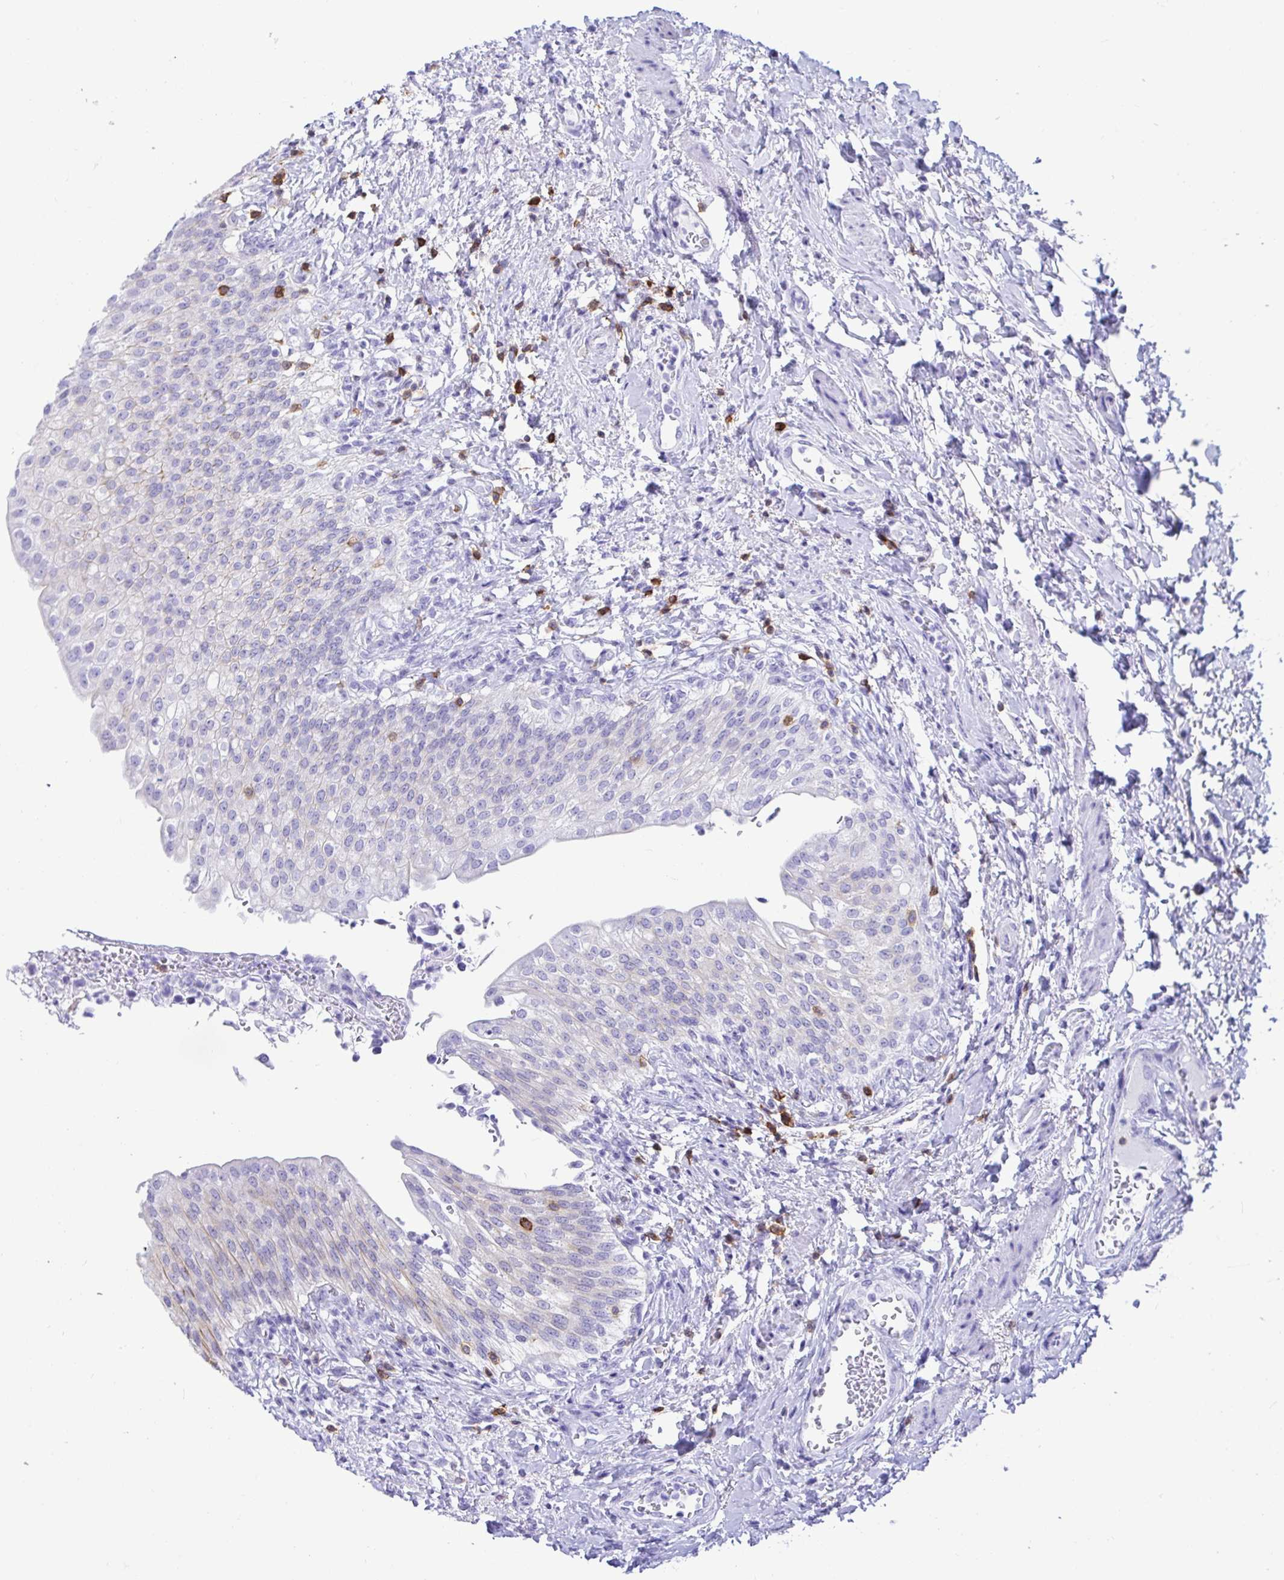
{"staining": {"intensity": "negative", "quantity": "none", "location": "none"}, "tissue": "urinary bladder", "cell_type": "Urothelial cells", "image_type": "normal", "snomed": [{"axis": "morphology", "description": "Normal tissue, NOS"}, {"axis": "topography", "description": "Urinary bladder"}, {"axis": "topography", "description": "Peripheral nerve tissue"}], "caption": "Urothelial cells show no significant staining in normal urinary bladder.", "gene": "CD5", "patient": {"sex": "female", "age": 60}}